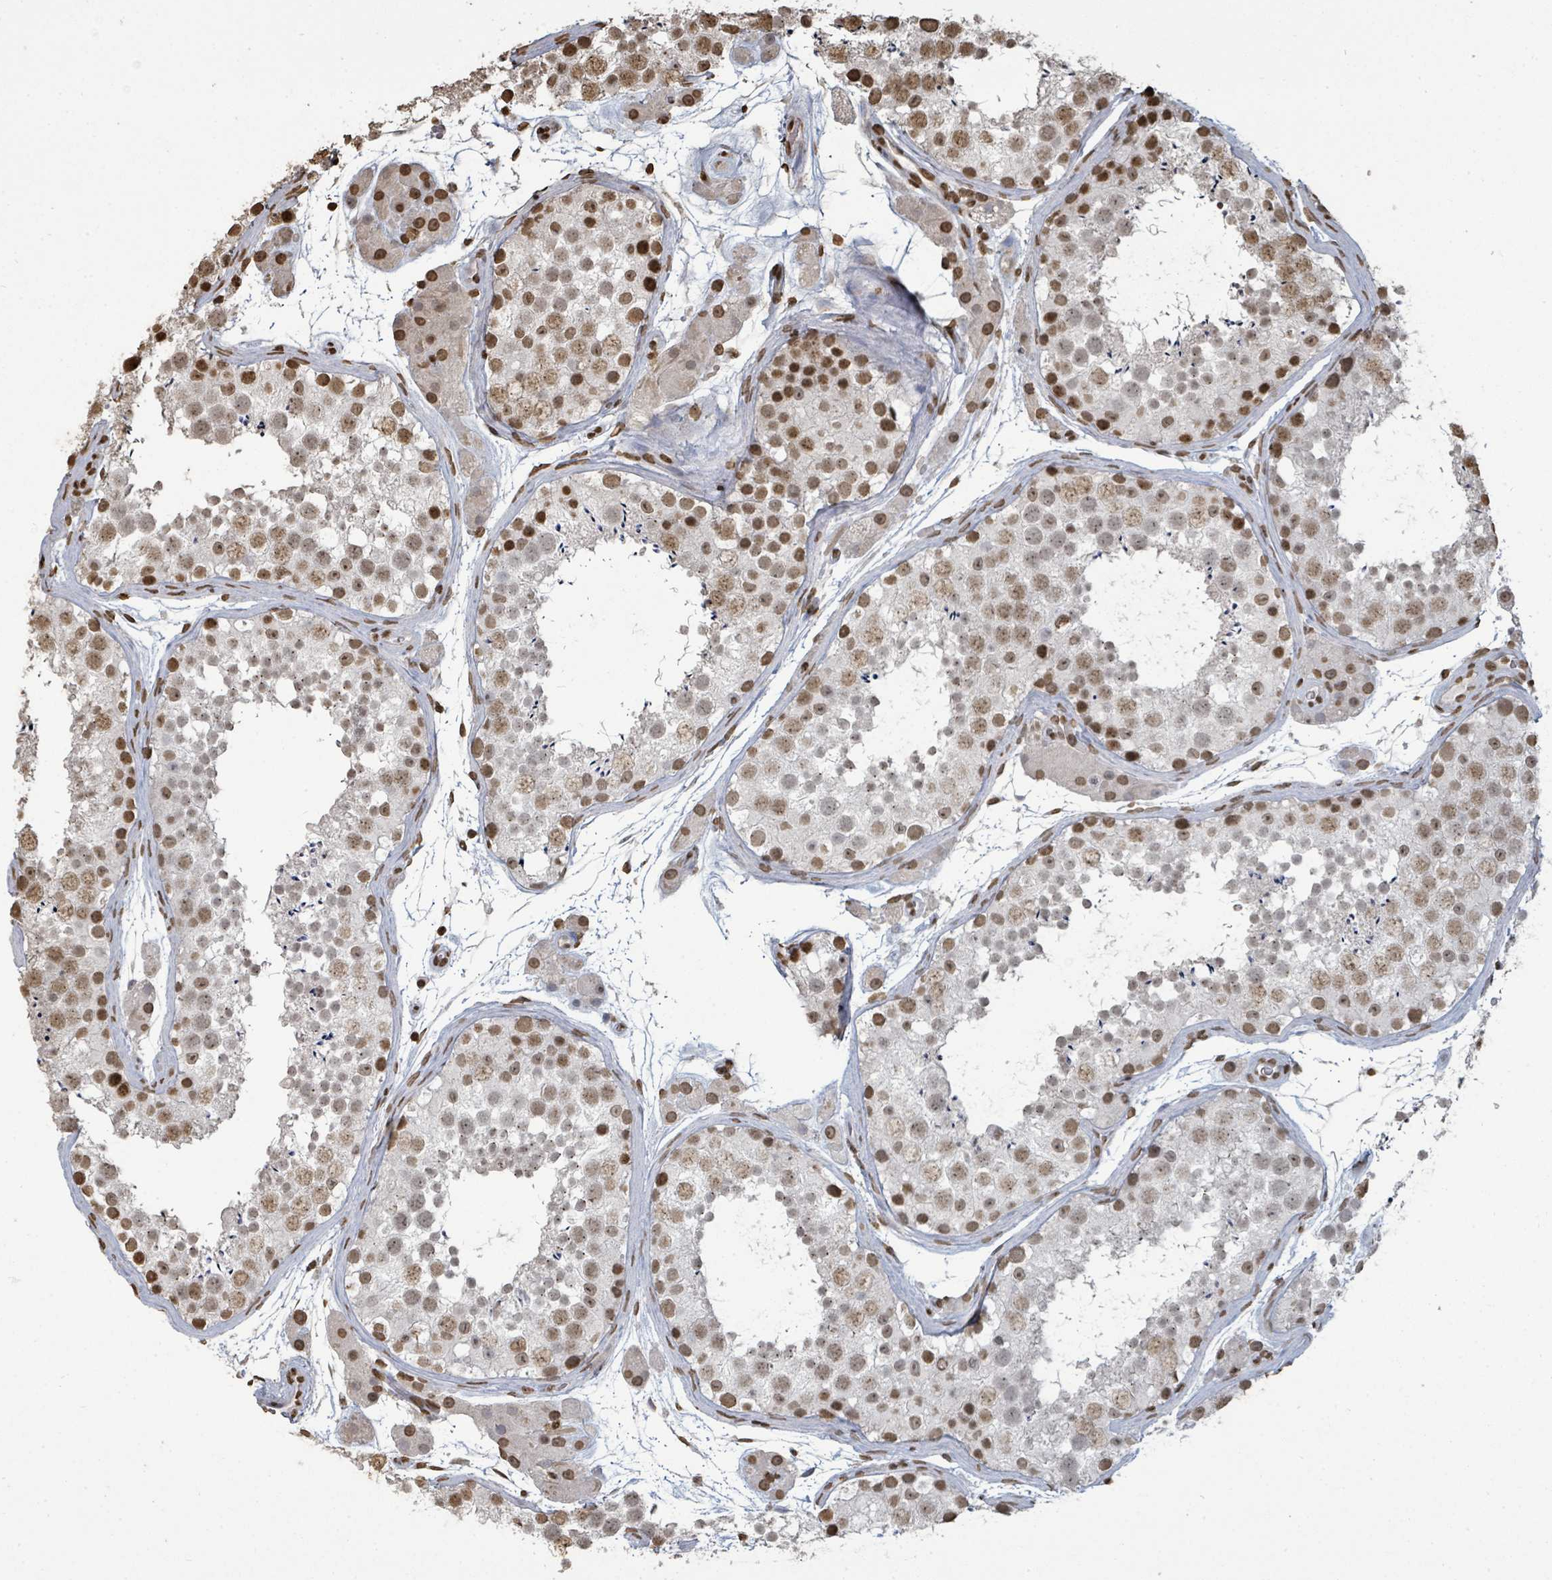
{"staining": {"intensity": "moderate", "quantity": ">75%", "location": "nuclear"}, "tissue": "testis", "cell_type": "Cells in seminiferous ducts", "image_type": "normal", "snomed": [{"axis": "morphology", "description": "Normal tissue, NOS"}, {"axis": "topography", "description": "Testis"}], "caption": "Moderate nuclear staining is present in about >75% of cells in seminiferous ducts in unremarkable testis. Using DAB (brown) and hematoxylin (blue) stains, captured at high magnification using brightfield microscopy.", "gene": "MRPS12", "patient": {"sex": "male", "age": 41}}